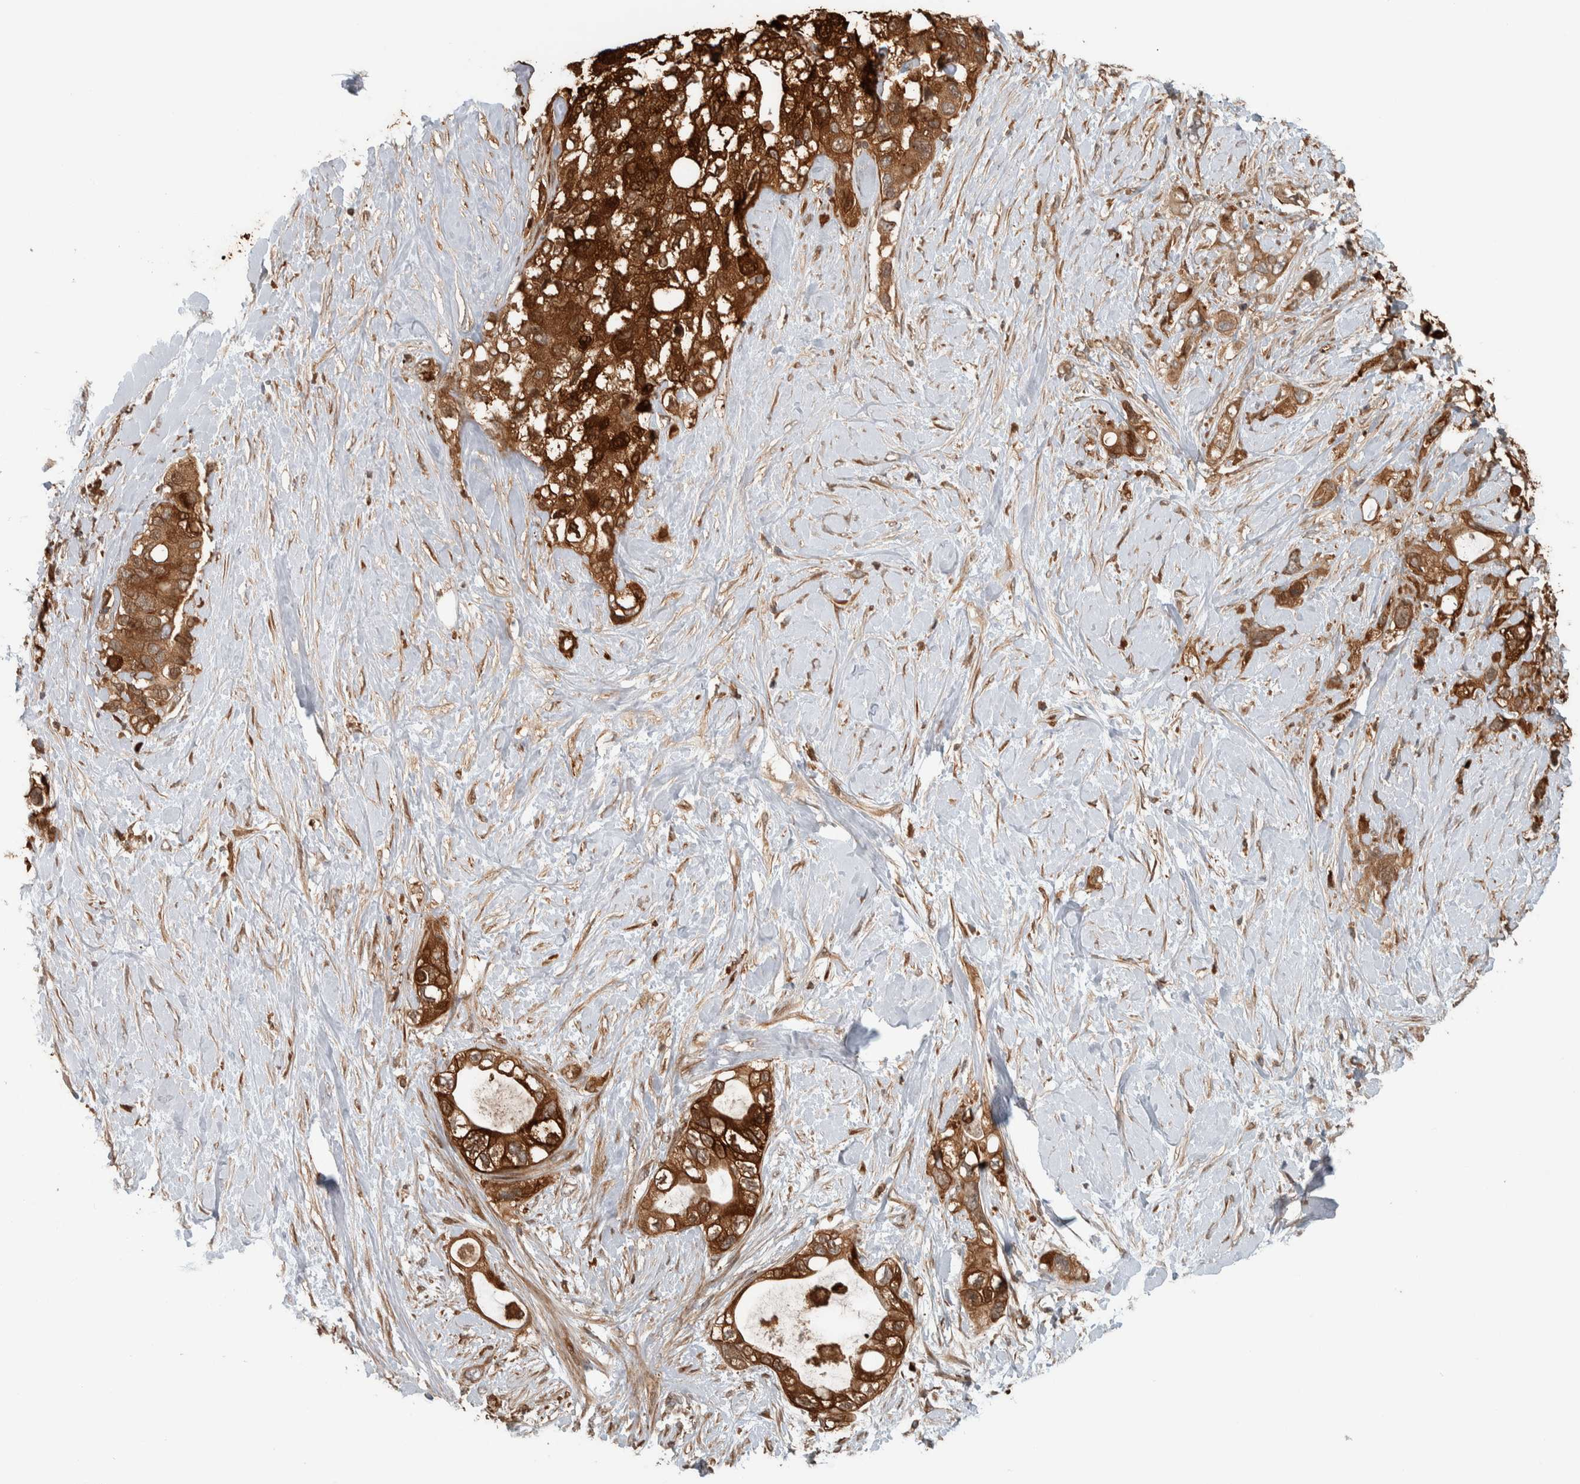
{"staining": {"intensity": "strong", "quantity": ">75%", "location": "cytoplasmic/membranous"}, "tissue": "pancreatic cancer", "cell_type": "Tumor cells", "image_type": "cancer", "snomed": [{"axis": "morphology", "description": "Adenocarcinoma, NOS"}, {"axis": "topography", "description": "Pancreas"}], "caption": "There is high levels of strong cytoplasmic/membranous positivity in tumor cells of pancreatic cancer, as demonstrated by immunohistochemical staining (brown color).", "gene": "CNTROB", "patient": {"sex": "female", "age": 56}}